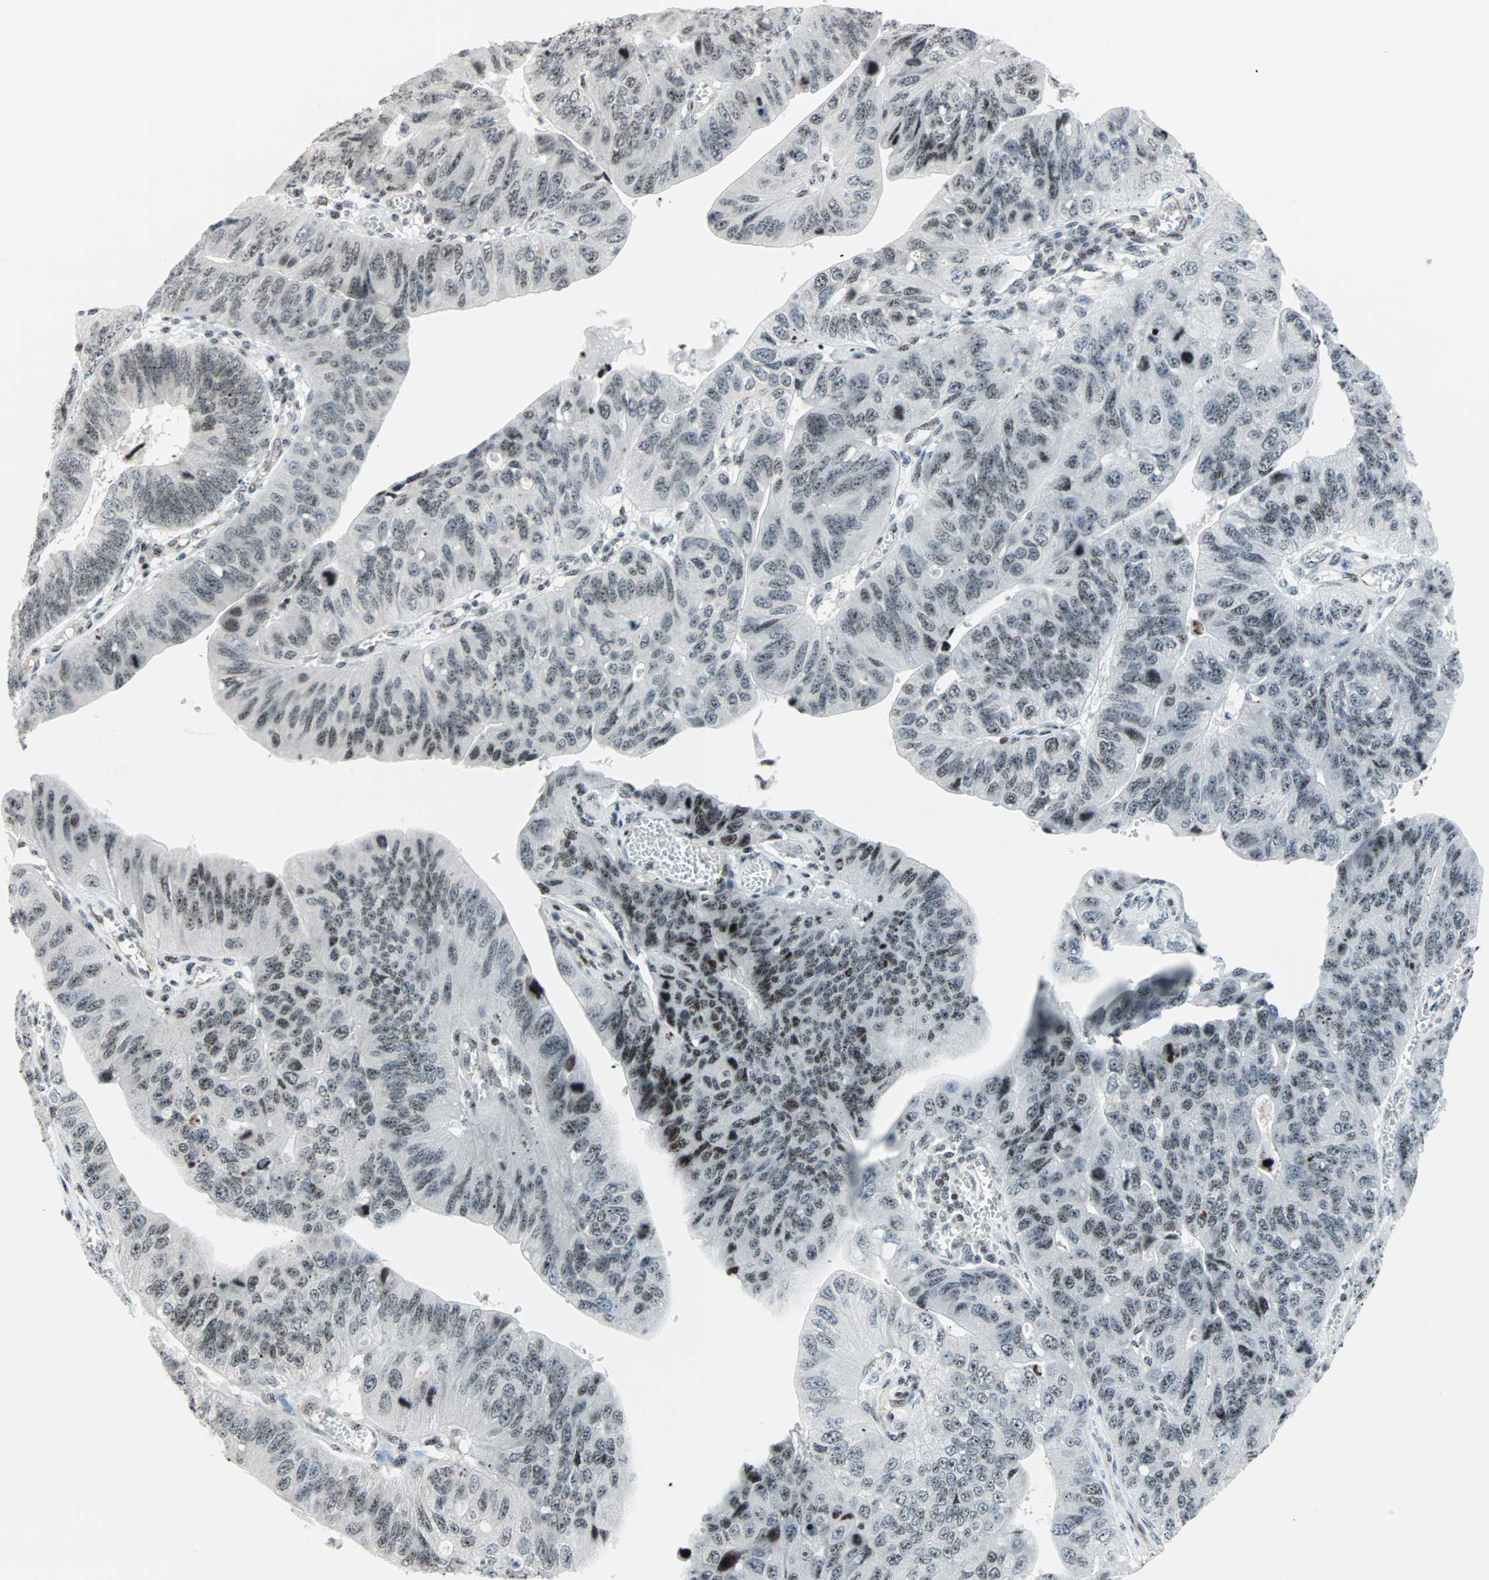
{"staining": {"intensity": "weak", "quantity": ">75%", "location": "nuclear"}, "tissue": "stomach cancer", "cell_type": "Tumor cells", "image_type": "cancer", "snomed": [{"axis": "morphology", "description": "Adenocarcinoma, NOS"}, {"axis": "topography", "description": "Stomach"}], "caption": "A histopathology image of human stomach cancer stained for a protein reveals weak nuclear brown staining in tumor cells.", "gene": "CENPA", "patient": {"sex": "male", "age": 59}}